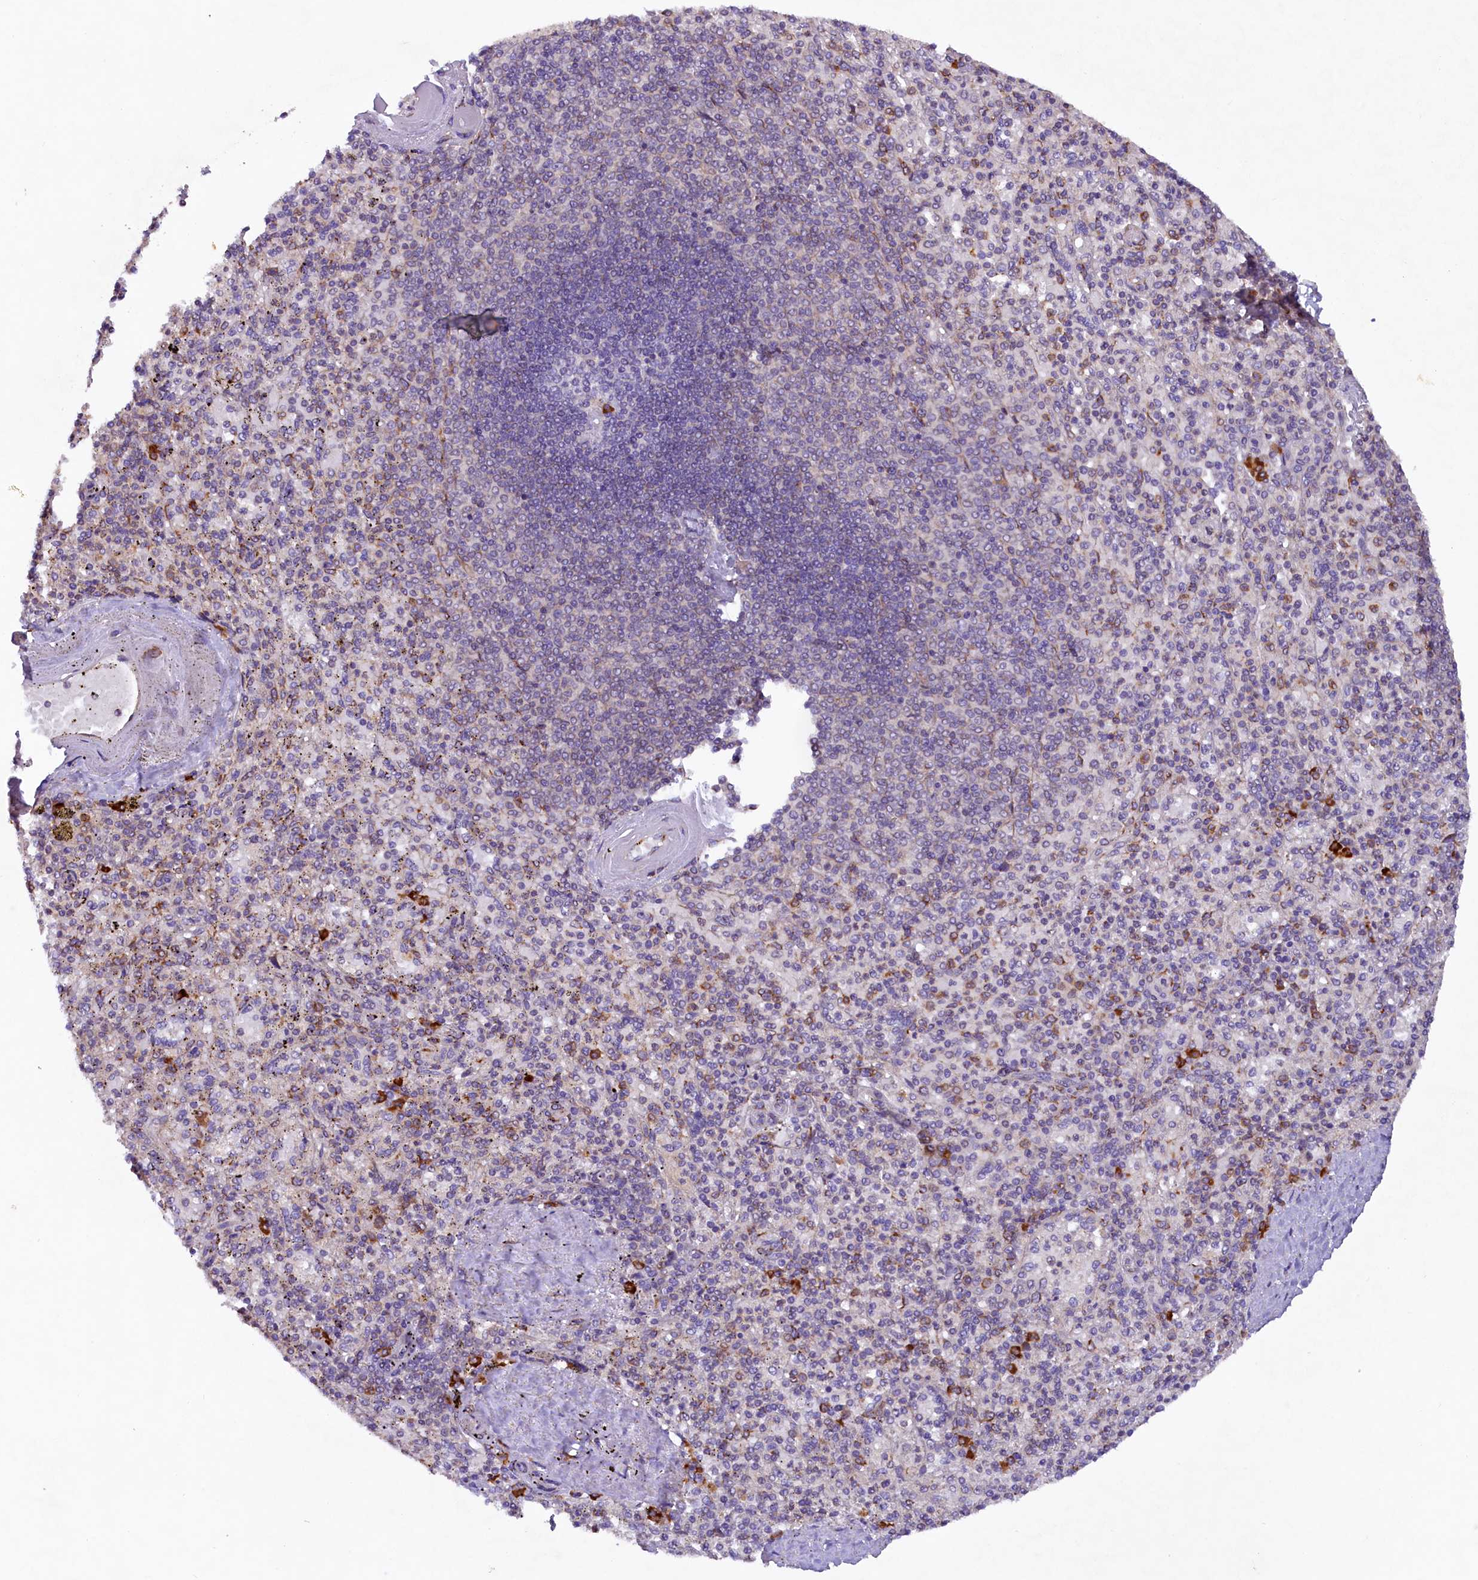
{"staining": {"intensity": "strong", "quantity": "<25%", "location": "cytoplasmic/membranous"}, "tissue": "spleen", "cell_type": "Cells in red pulp", "image_type": "normal", "snomed": [{"axis": "morphology", "description": "Normal tissue, NOS"}, {"axis": "topography", "description": "Spleen"}], "caption": "IHC of benign human spleen displays medium levels of strong cytoplasmic/membranous positivity in approximately <25% of cells in red pulp.", "gene": "SSC5D", "patient": {"sex": "male", "age": 82}}